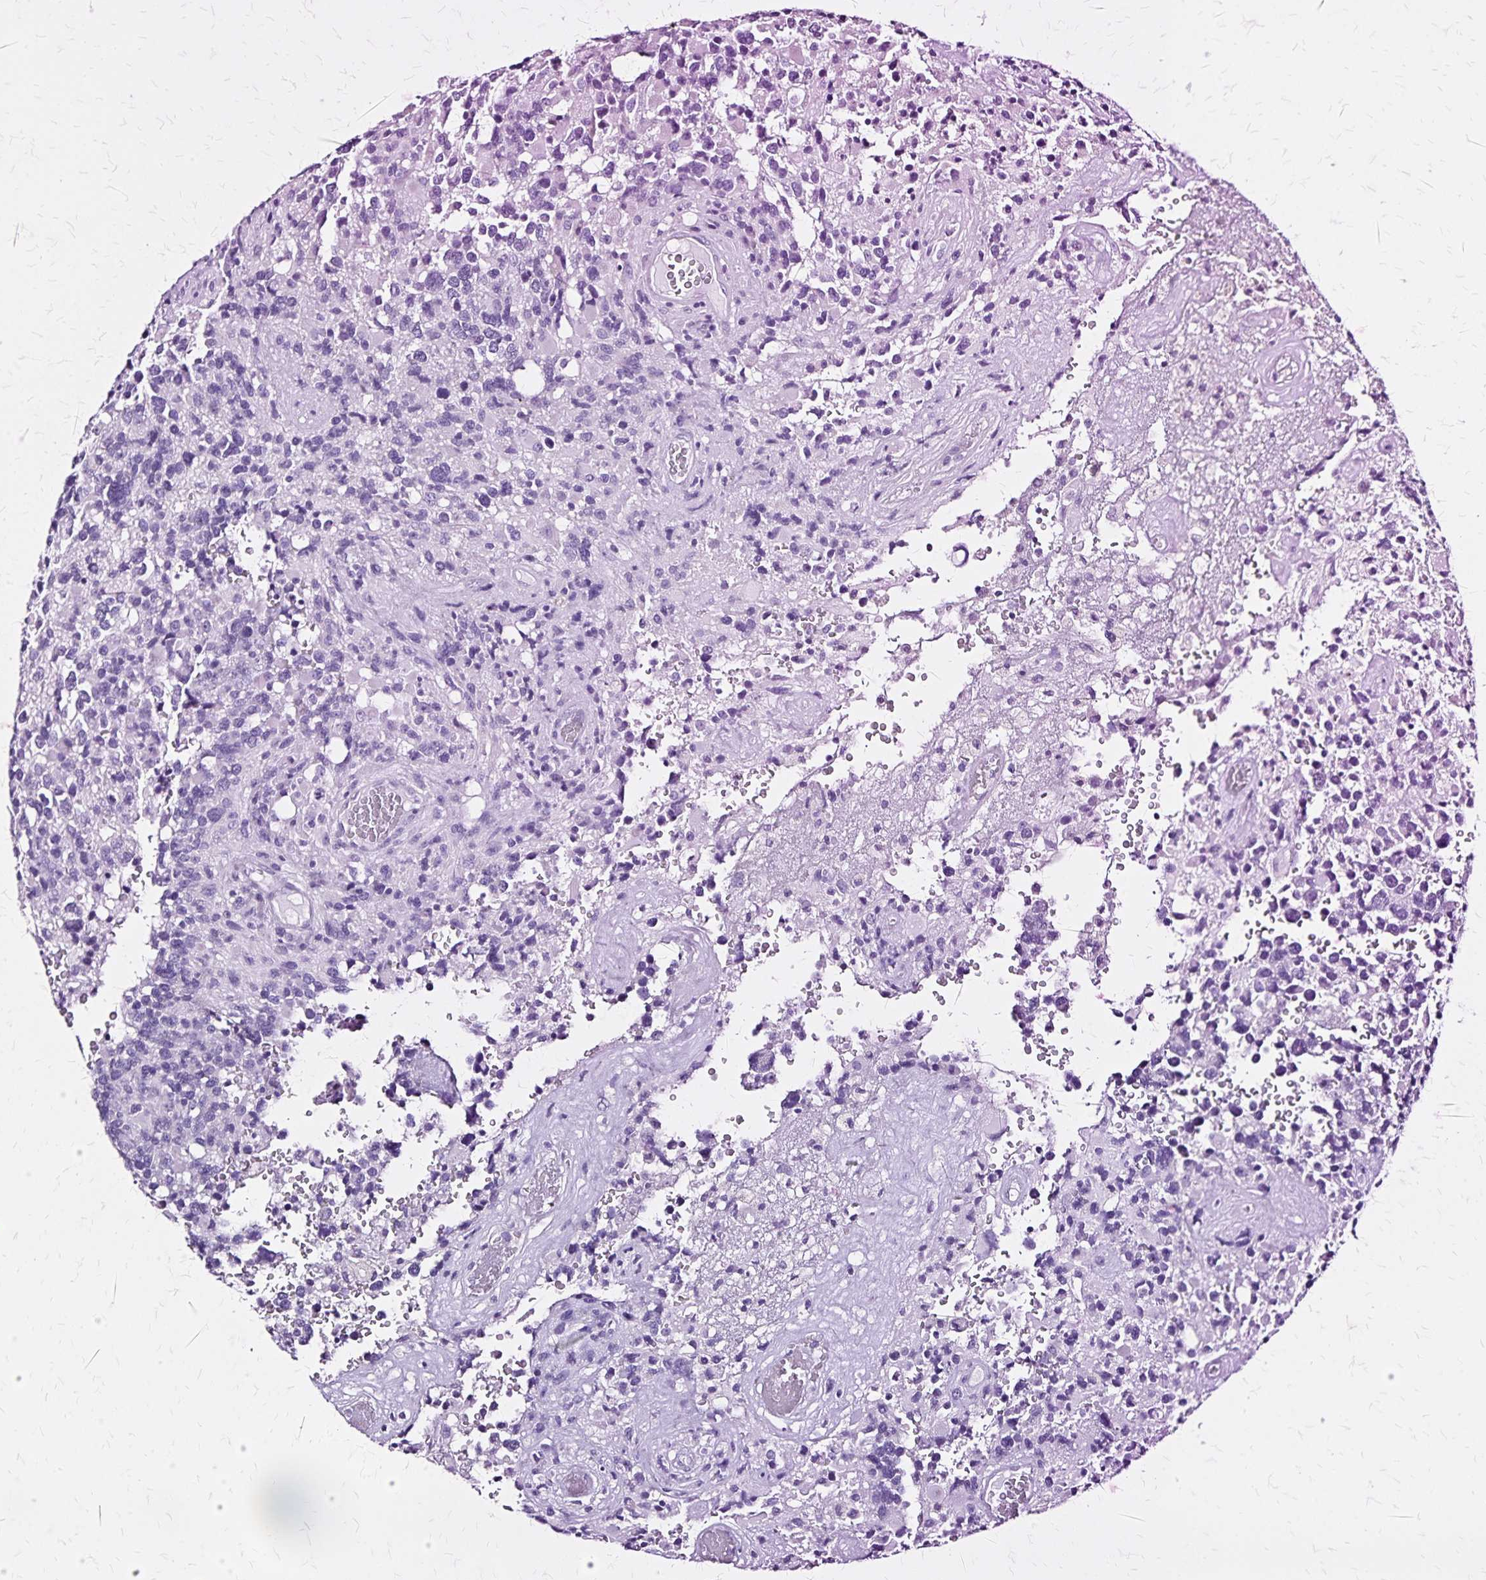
{"staining": {"intensity": "negative", "quantity": "none", "location": "none"}, "tissue": "glioma", "cell_type": "Tumor cells", "image_type": "cancer", "snomed": [{"axis": "morphology", "description": "Glioma, malignant, High grade"}, {"axis": "topography", "description": "Brain"}], "caption": "A micrograph of human glioma is negative for staining in tumor cells.", "gene": "KRT2", "patient": {"sex": "female", "age": 40}}